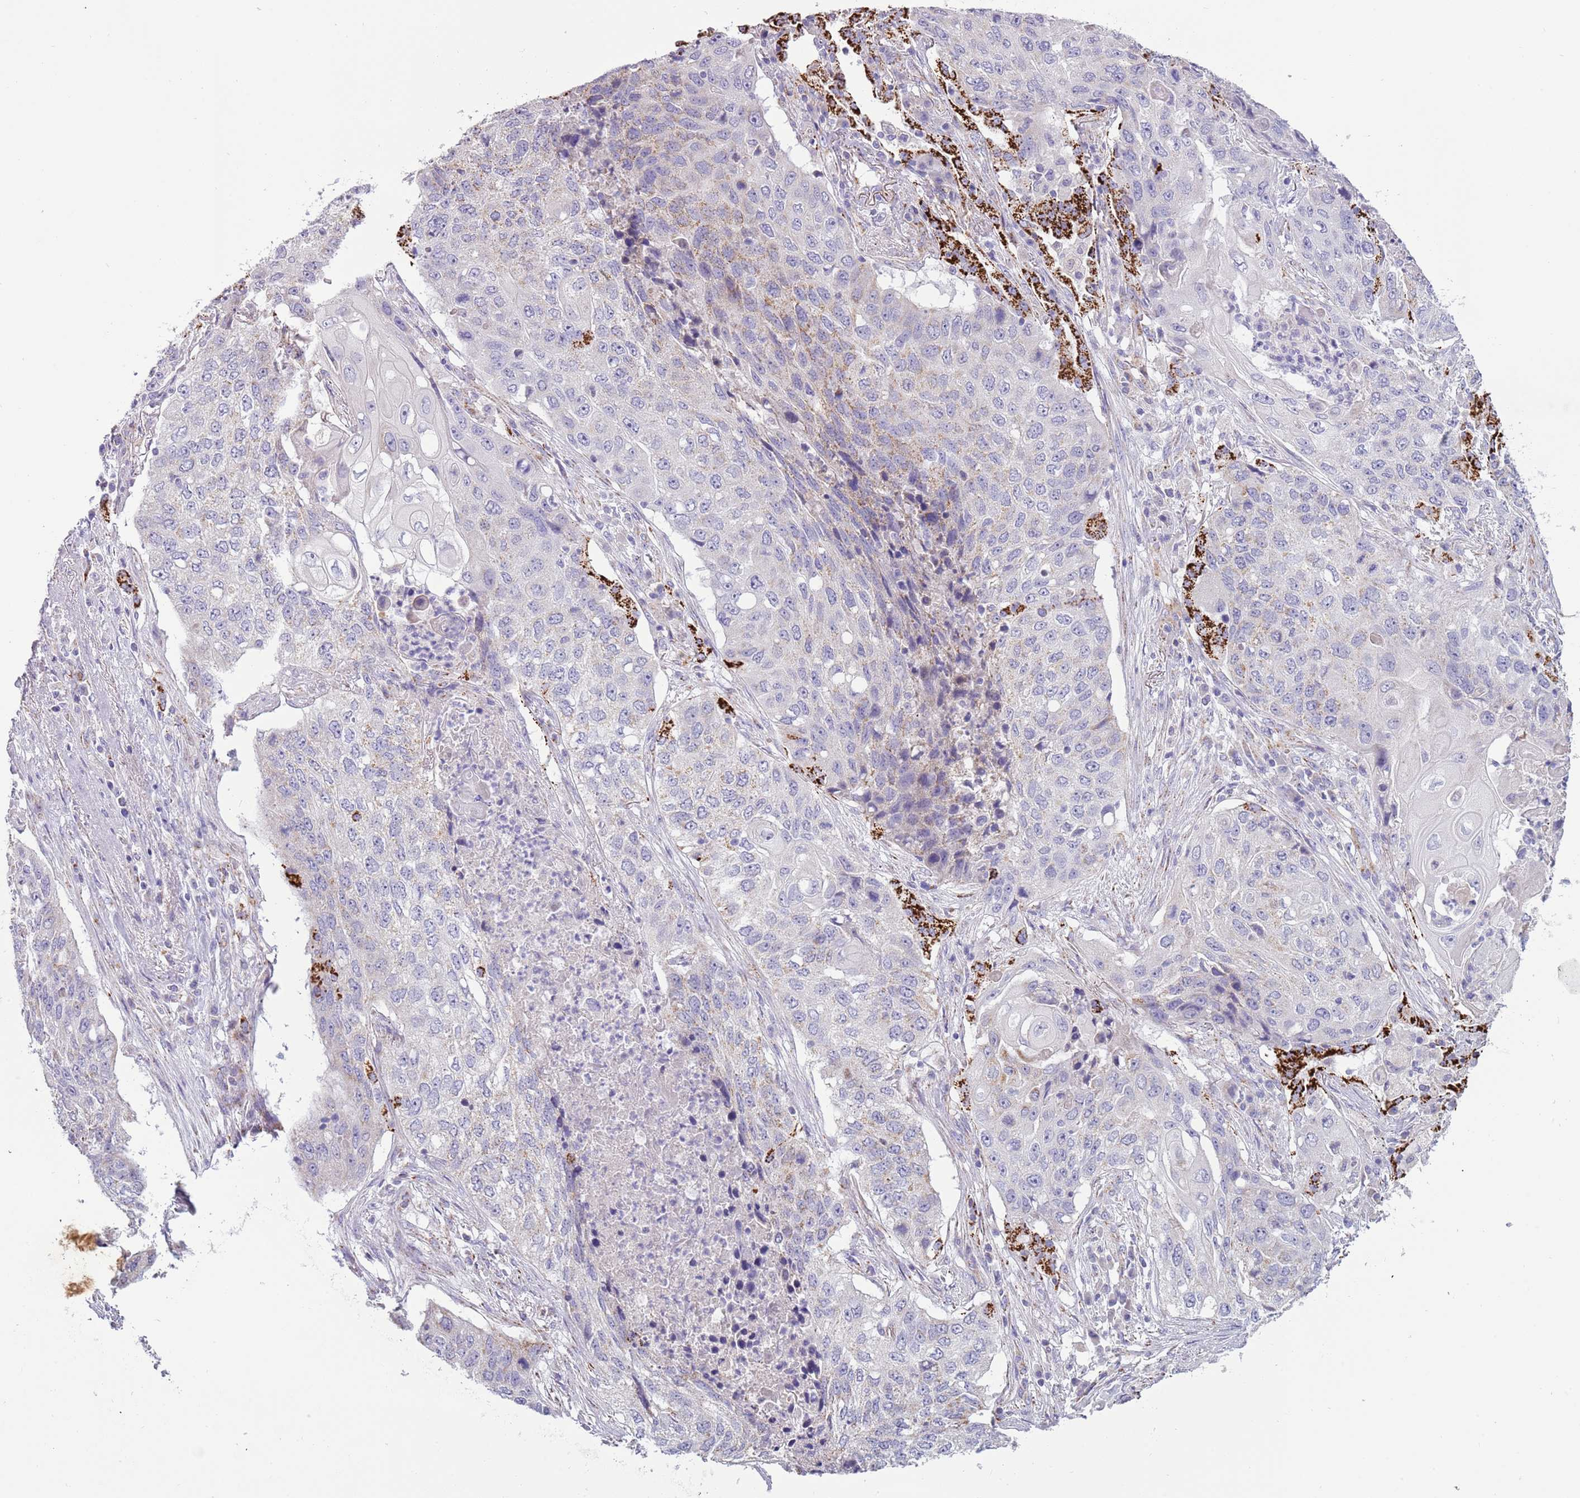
{"staining": {"intensity": "strong", "quantity": "<25%", "location": "cytoplasmic/membranous"}, "tissue": "lung cancer", "cell_type": "Tumor cells", "image_type": "cancer", "snomed": [{"axis": "morphology", "description": "Squamous cell carcinoma, NOS"}, {"axis": "topography", "description": "Lung"}], "caption": "A high-resolution micrograph shows immunohistochemistry staining of lung cancer (squamous cell carcinoma), which demonstrates strong cytoplasmic/membranous expression in approximately <25% of tumor cells.", "gene": "RNF222", "patient": {"sex": "female", "age": 63}}